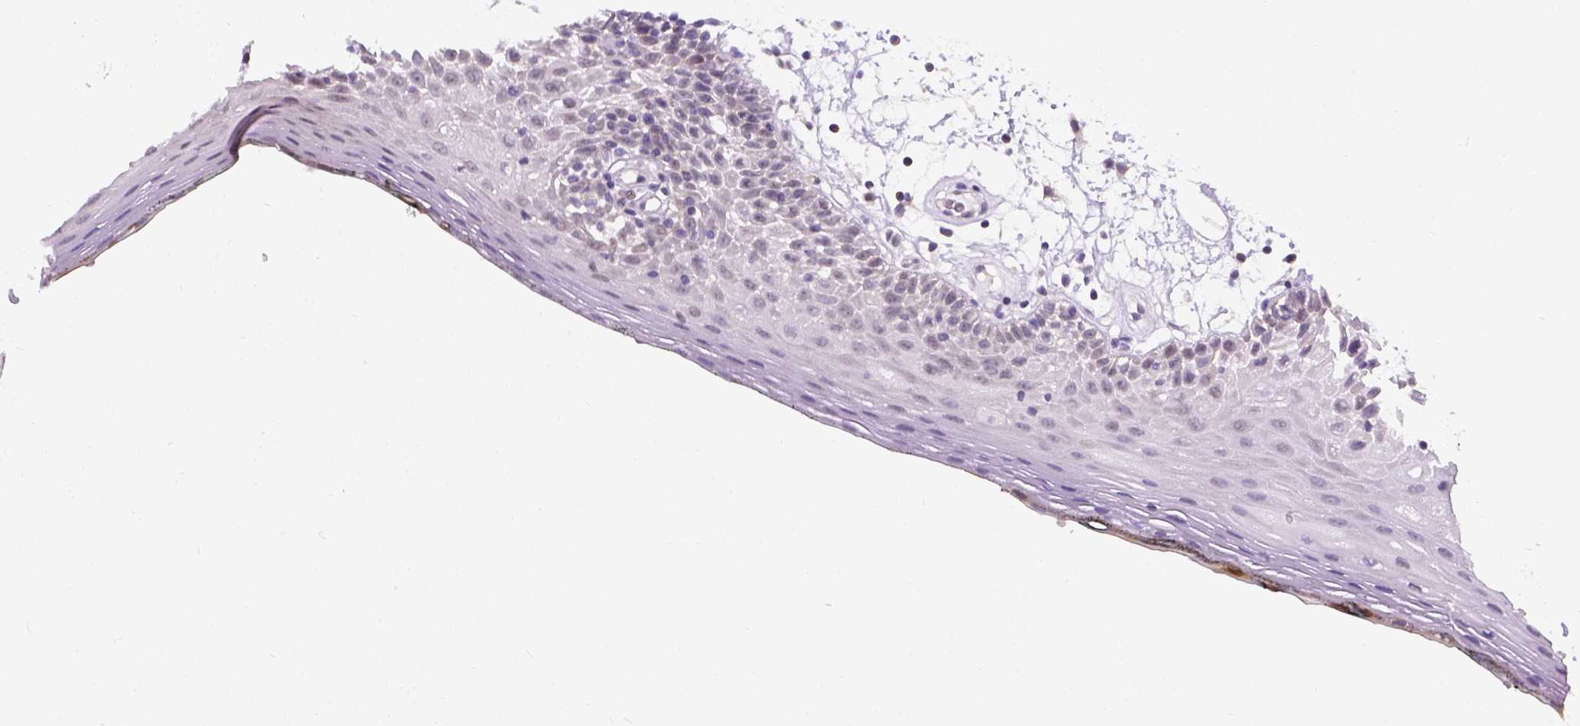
{"staining": {"intensity": "negative", "quantity": "none", "location": "none"}, "tissue": "oral mucosa", "cell_type": "Squamous epithelial cells", "image_type": "normal", "snomed": [{"axis": "morphology", "description": "Normal tissue, NOS"}, {"axis": "morphology", "description": "Squamous cell carcinoma, NOS"}, {"axis": "topography", "description": "Oral tissue"}, {"axis": "topography", "description": "Head-Neck"}], "caption": "This is a photomicrograph of IHC staining of unremarkable oral mucosa, which shows no positivity in squamous epithelial cells.", "gene": "C20orf144", "patient": {"sex": "male", "age": 52}}